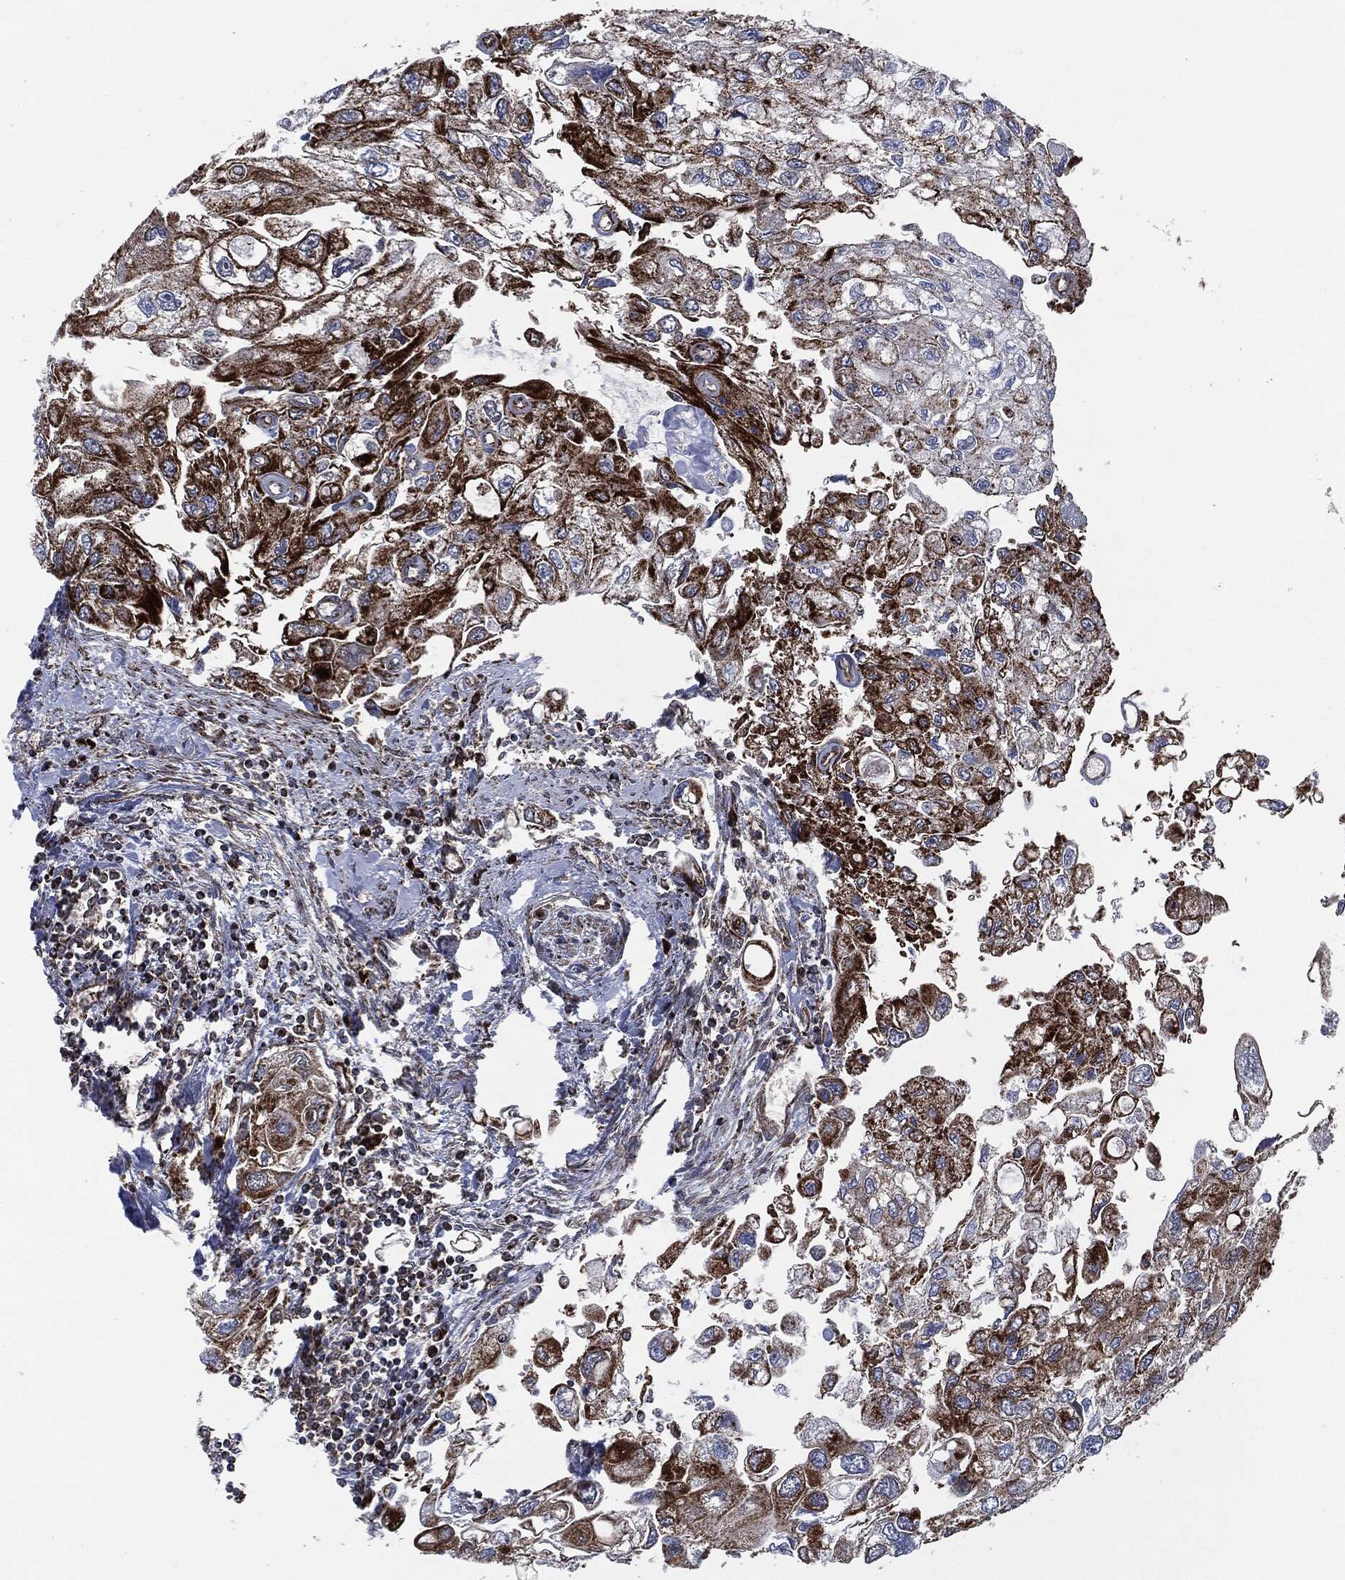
{"staining": {"intensity": "strong", "quantity": "<25%", "location": "cytoplasmic/membranous"}, "tissue": "urothelial cancer", "cell_type": "Tumor cells", "image_type": "cancer", "snomed": [{"axis": "morphology", "description": "Urothelial carcinoma, High grade"}, {"axis": "topography", "description": "Urinary bladder"}], "caption": "Urothelial cancer was stained to show a protein in brown. There is medium levels of strong cytoplasmic/membranous staining in about <25% of tumor cells.", "gene": "FH", "patient": {"sex": "male", "age": 59}}